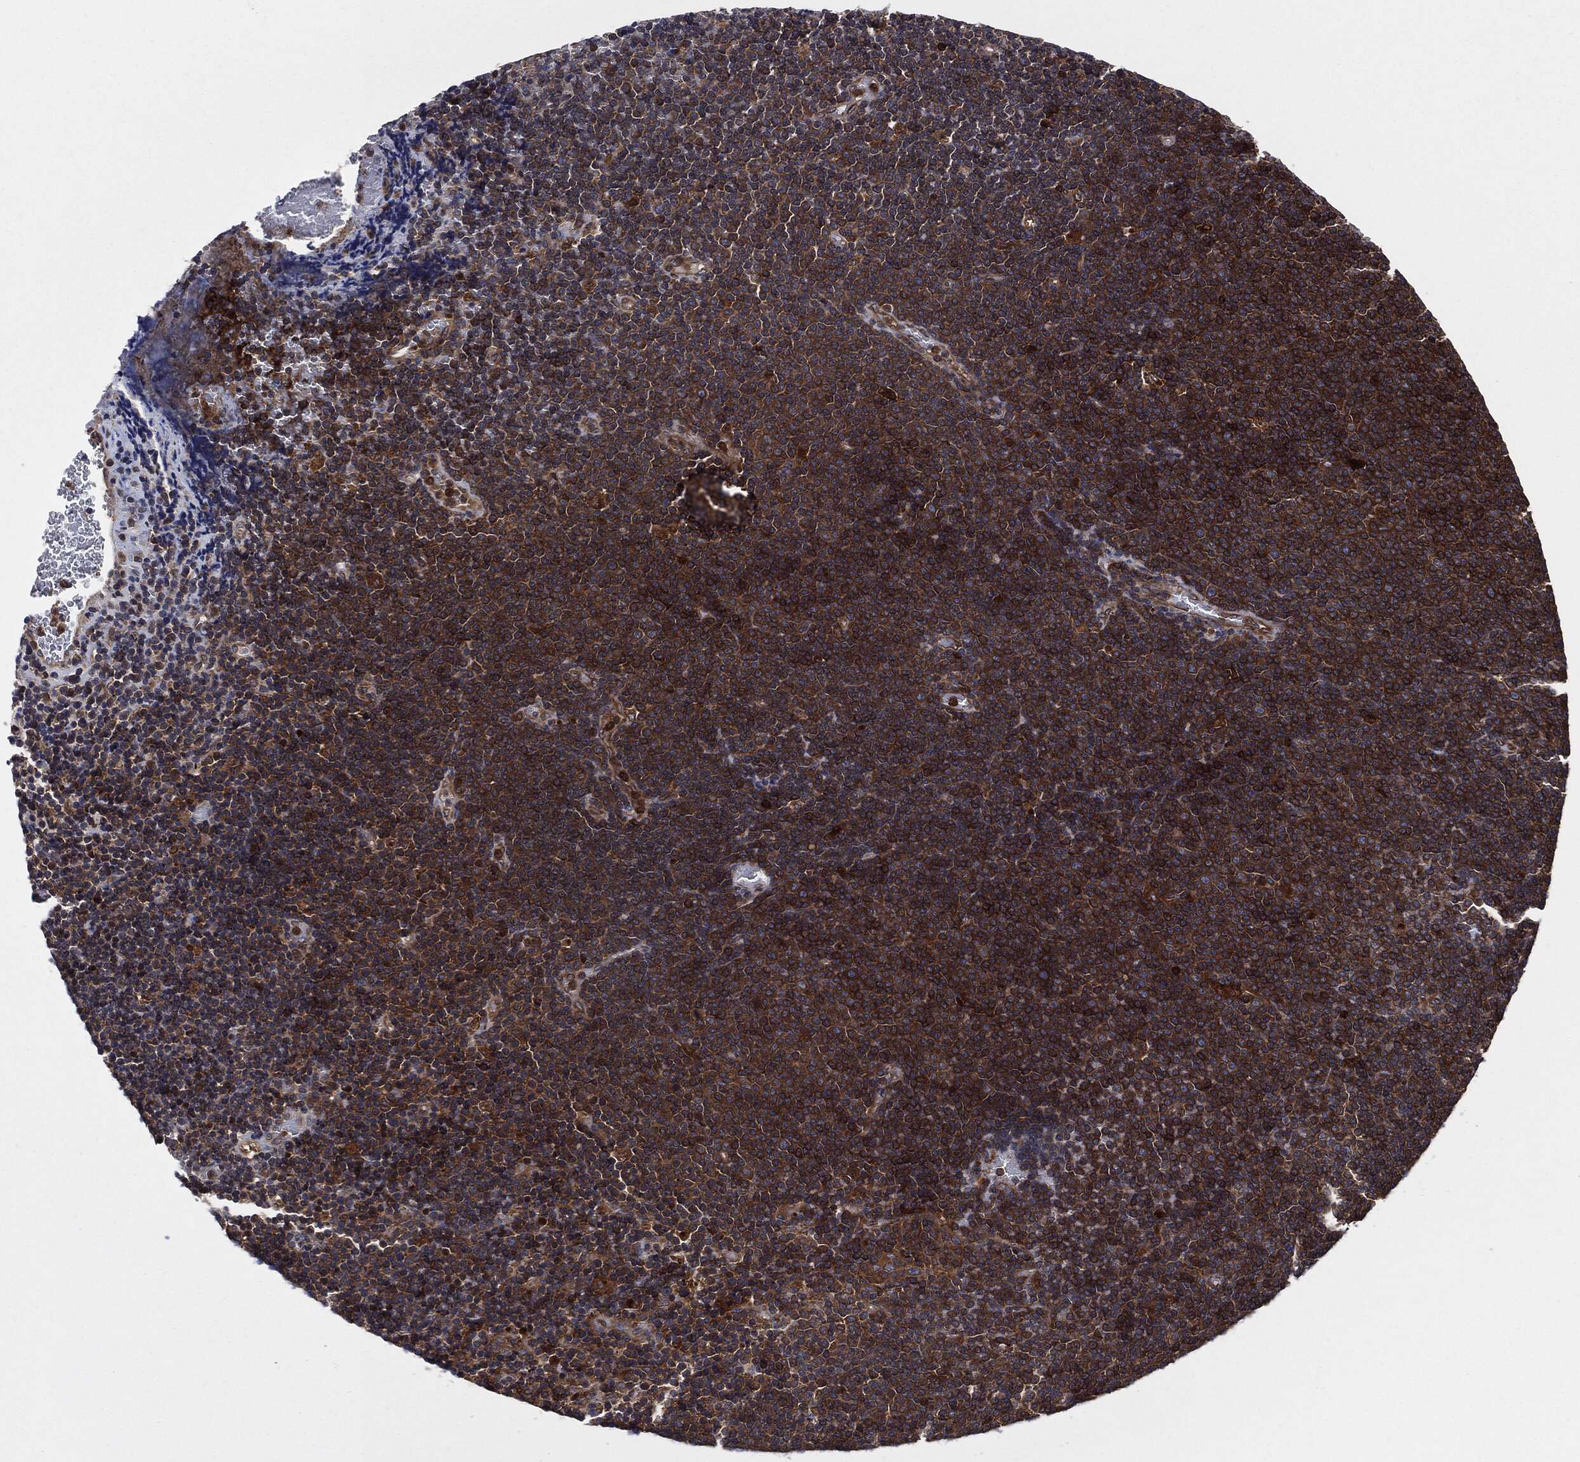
{"staining": {"intensity": "moderate", "quantity": "25%-75%", "location": "cytoplasmic/membranous"}, "tissue": "lymphoma", "cell_type": "Tumor cells", "image_type": "cancer", "snomed": [{"axis": "morphology", "description": "Malignant lymphoma, non-Hodgkin's type, Low grade"}, {"axis": "topography", "description": "Brain"}], "caption": "There is medium levels of moderate cytoplasmic/membranous staining in tumor cells of lymphoma, as demonstrated by immunohistochemical staining (brown color).", "gene": "XPNPEP1", "patient": {"sex": "female", "age": 66}}